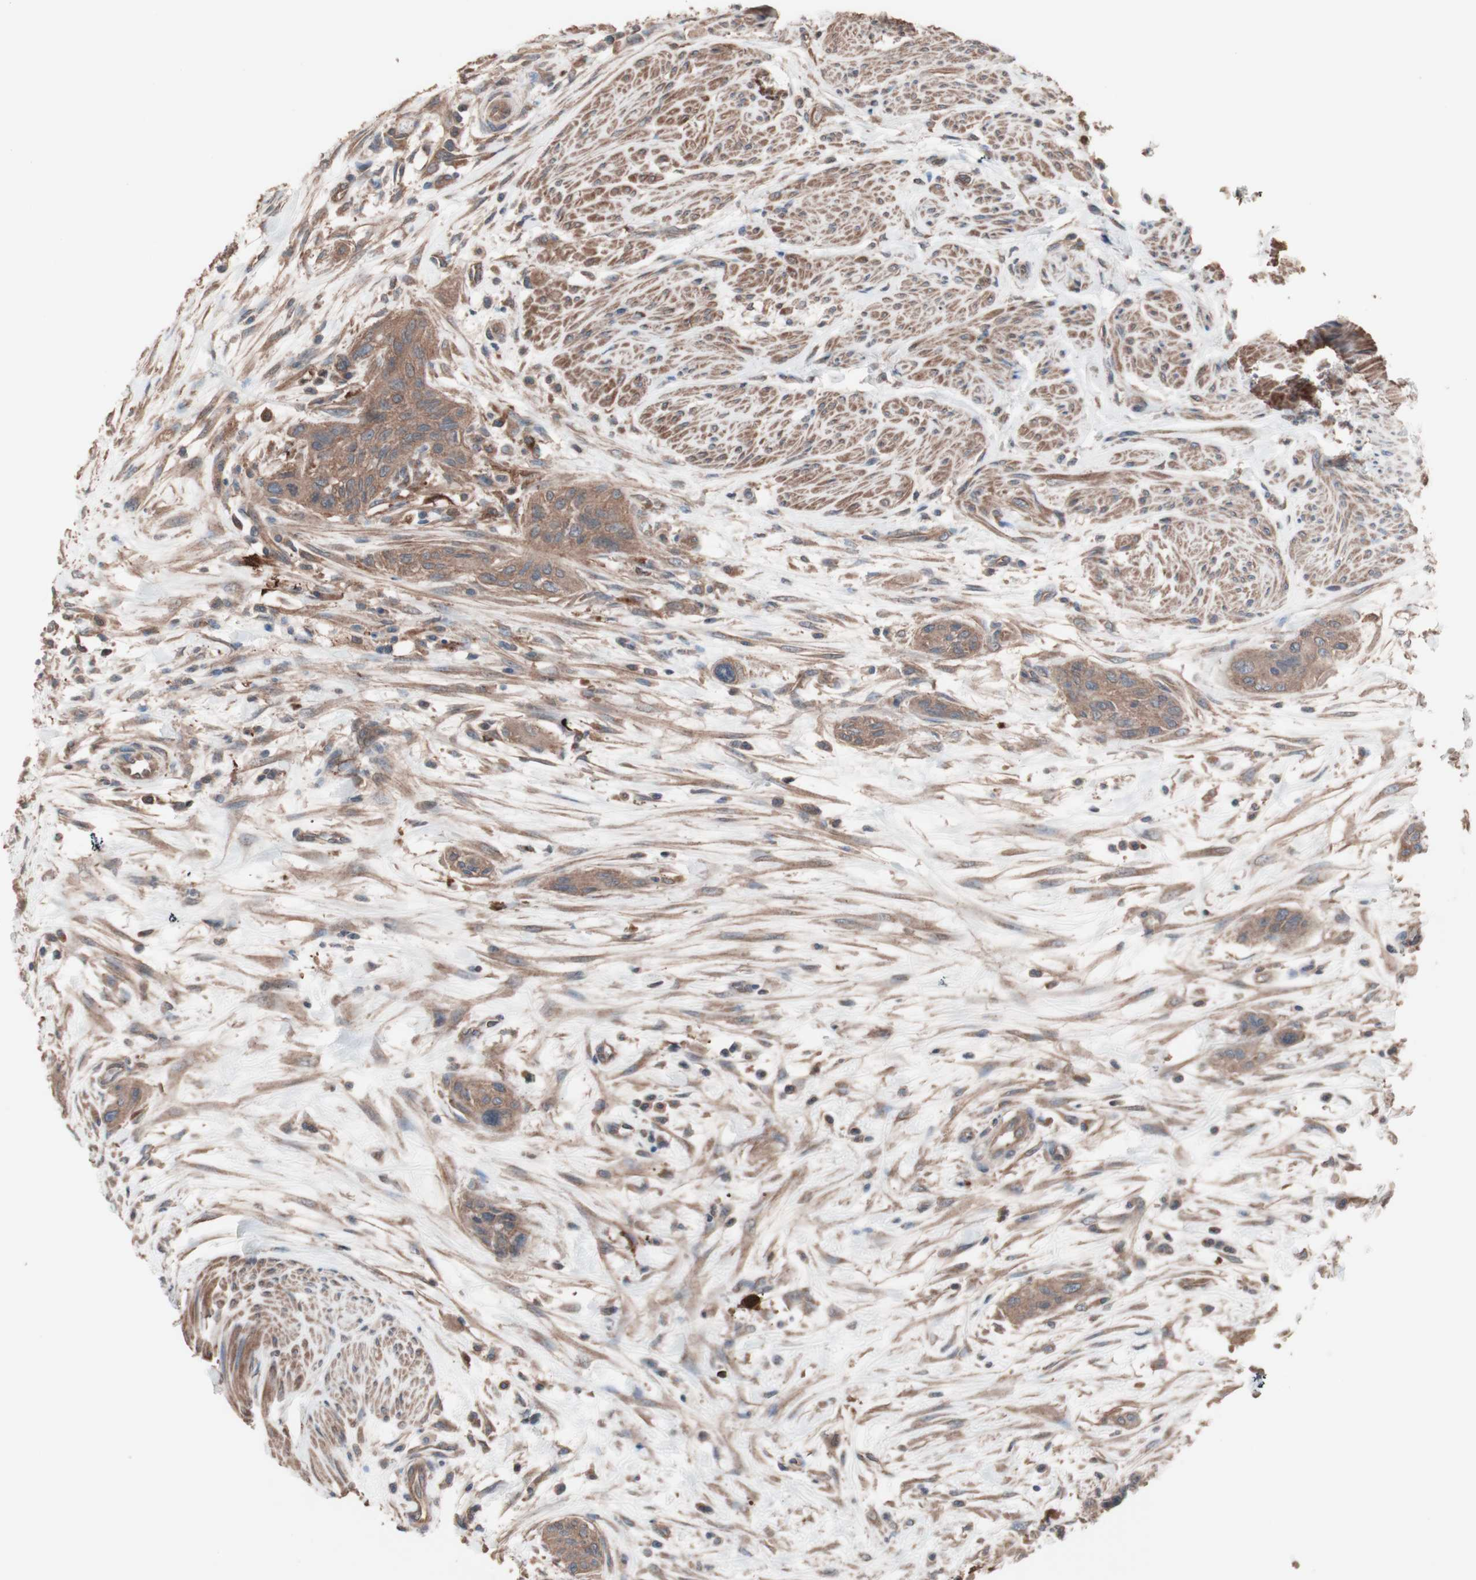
{"staining": {"intensity": "moderate", "quantity": ">75%", "location": "cytoplasmic/membranous"}, "tissue": "urothelial cancer", "cell_type": "Tumor cells", "image_type": "cancer", "snomed": [{"axis": "morphology", "description": "Urothelial carcinoma, High grade"}, {"axis": "topography", "description": "Urinary bladder"}], "caption": "IHC image of neoplastic tissue: human urothelial cancer stained using immunohistochemistry demonstrates medium levels of moderate protein expression localized specifically in the cytoplasmic/membranous of tumor cells, appearing as a cytoplasmic/membranous brown color.", "gene": "ATG7", "patient": {"sex": "male", "age": 35}}